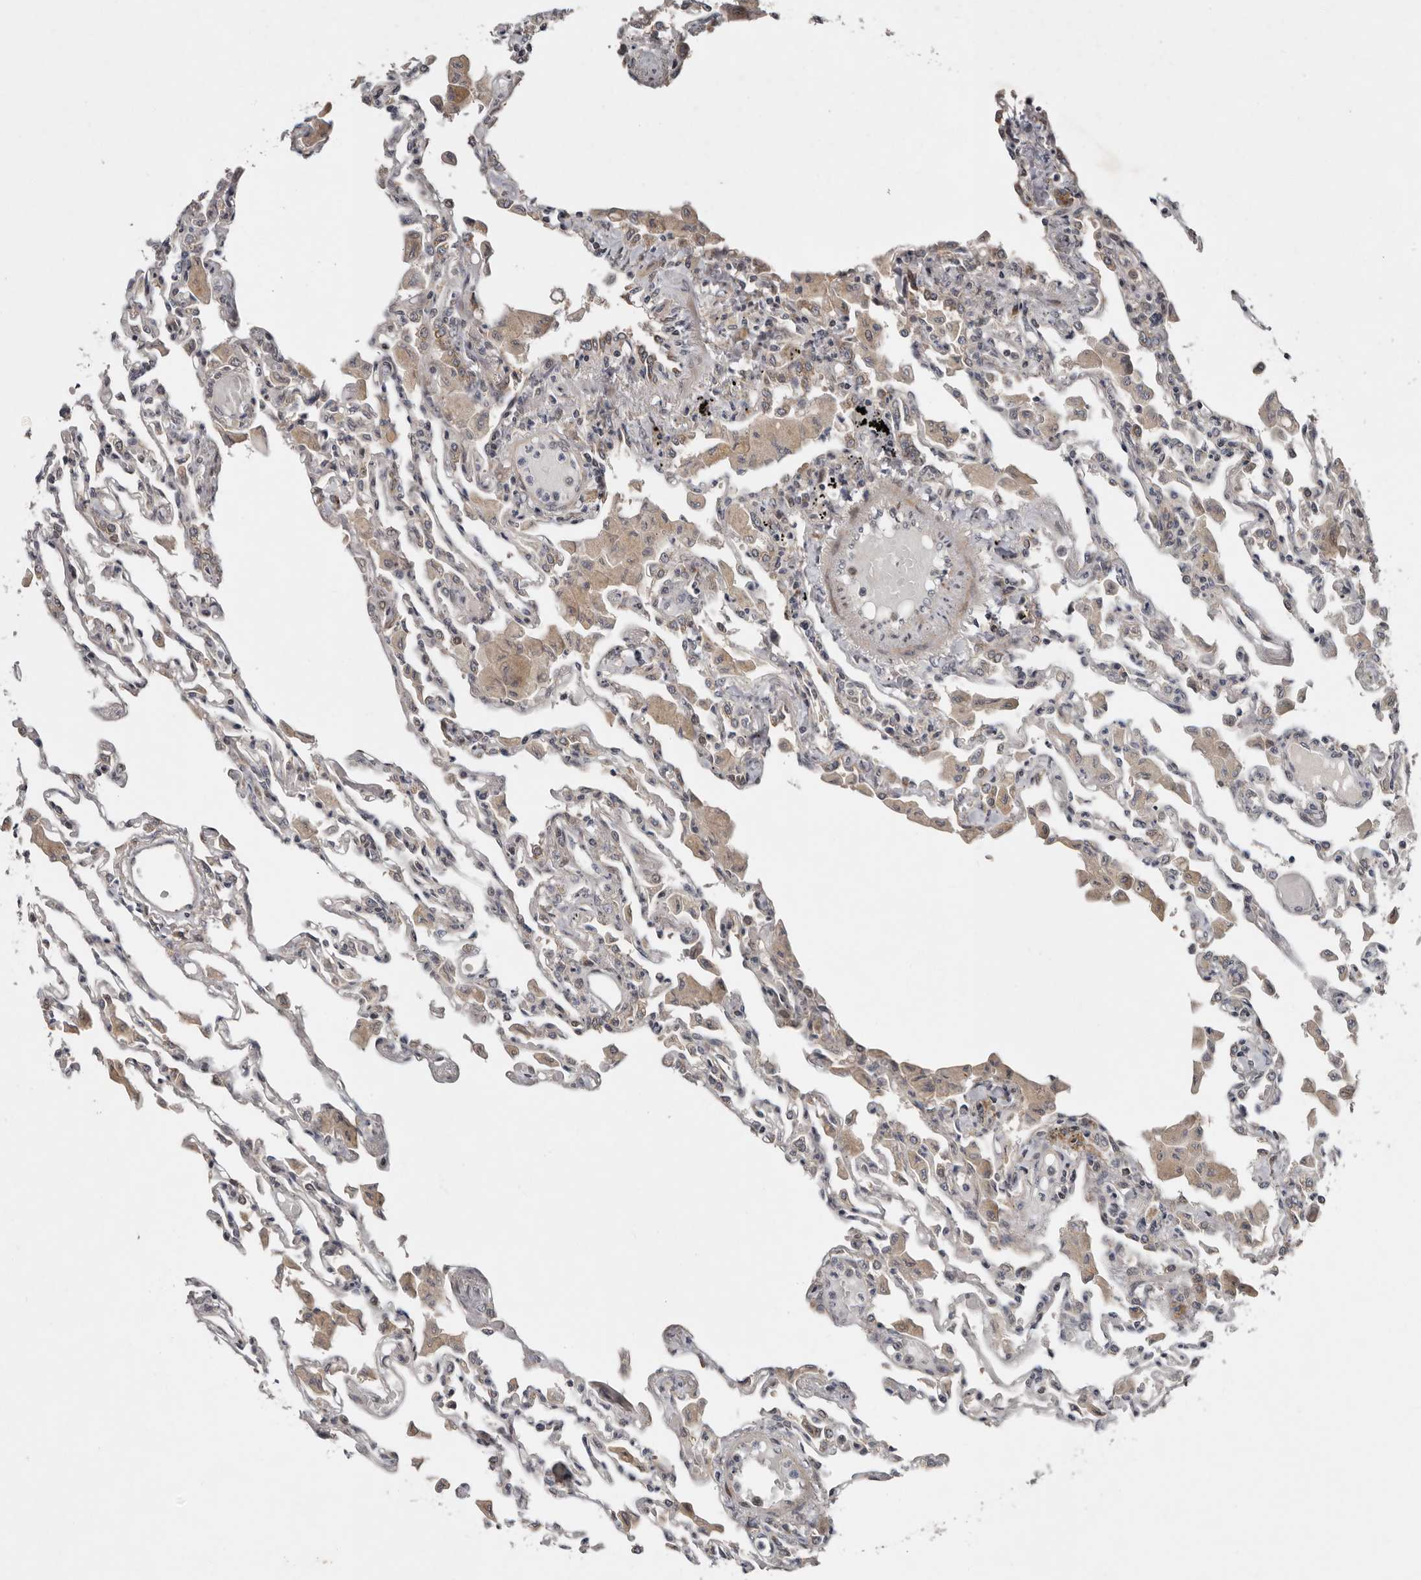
{"staining": {"intensity": "weak", "quantity": "<25%", "location": "cytoplasmic/membranous"}, "tissue": "lung", "cell_type": "Alveolar cells", "image_type": "normal", "snomed": [{"axis": "morphology", "description": "Normal tissue, NOS"}, {"axis": "topography", "description": "Bronchus"}, {"axis": "topography", "description": "Lung"}], "caption": "Alveolar cells are negative for protein expression in benign human lung. (DAB (3,3'-diaminobenzidine) IHC visualized using brightfield microscopy, high magnification).", "gene": "CHML", "patient": {"sex": "female", "age": 49}}